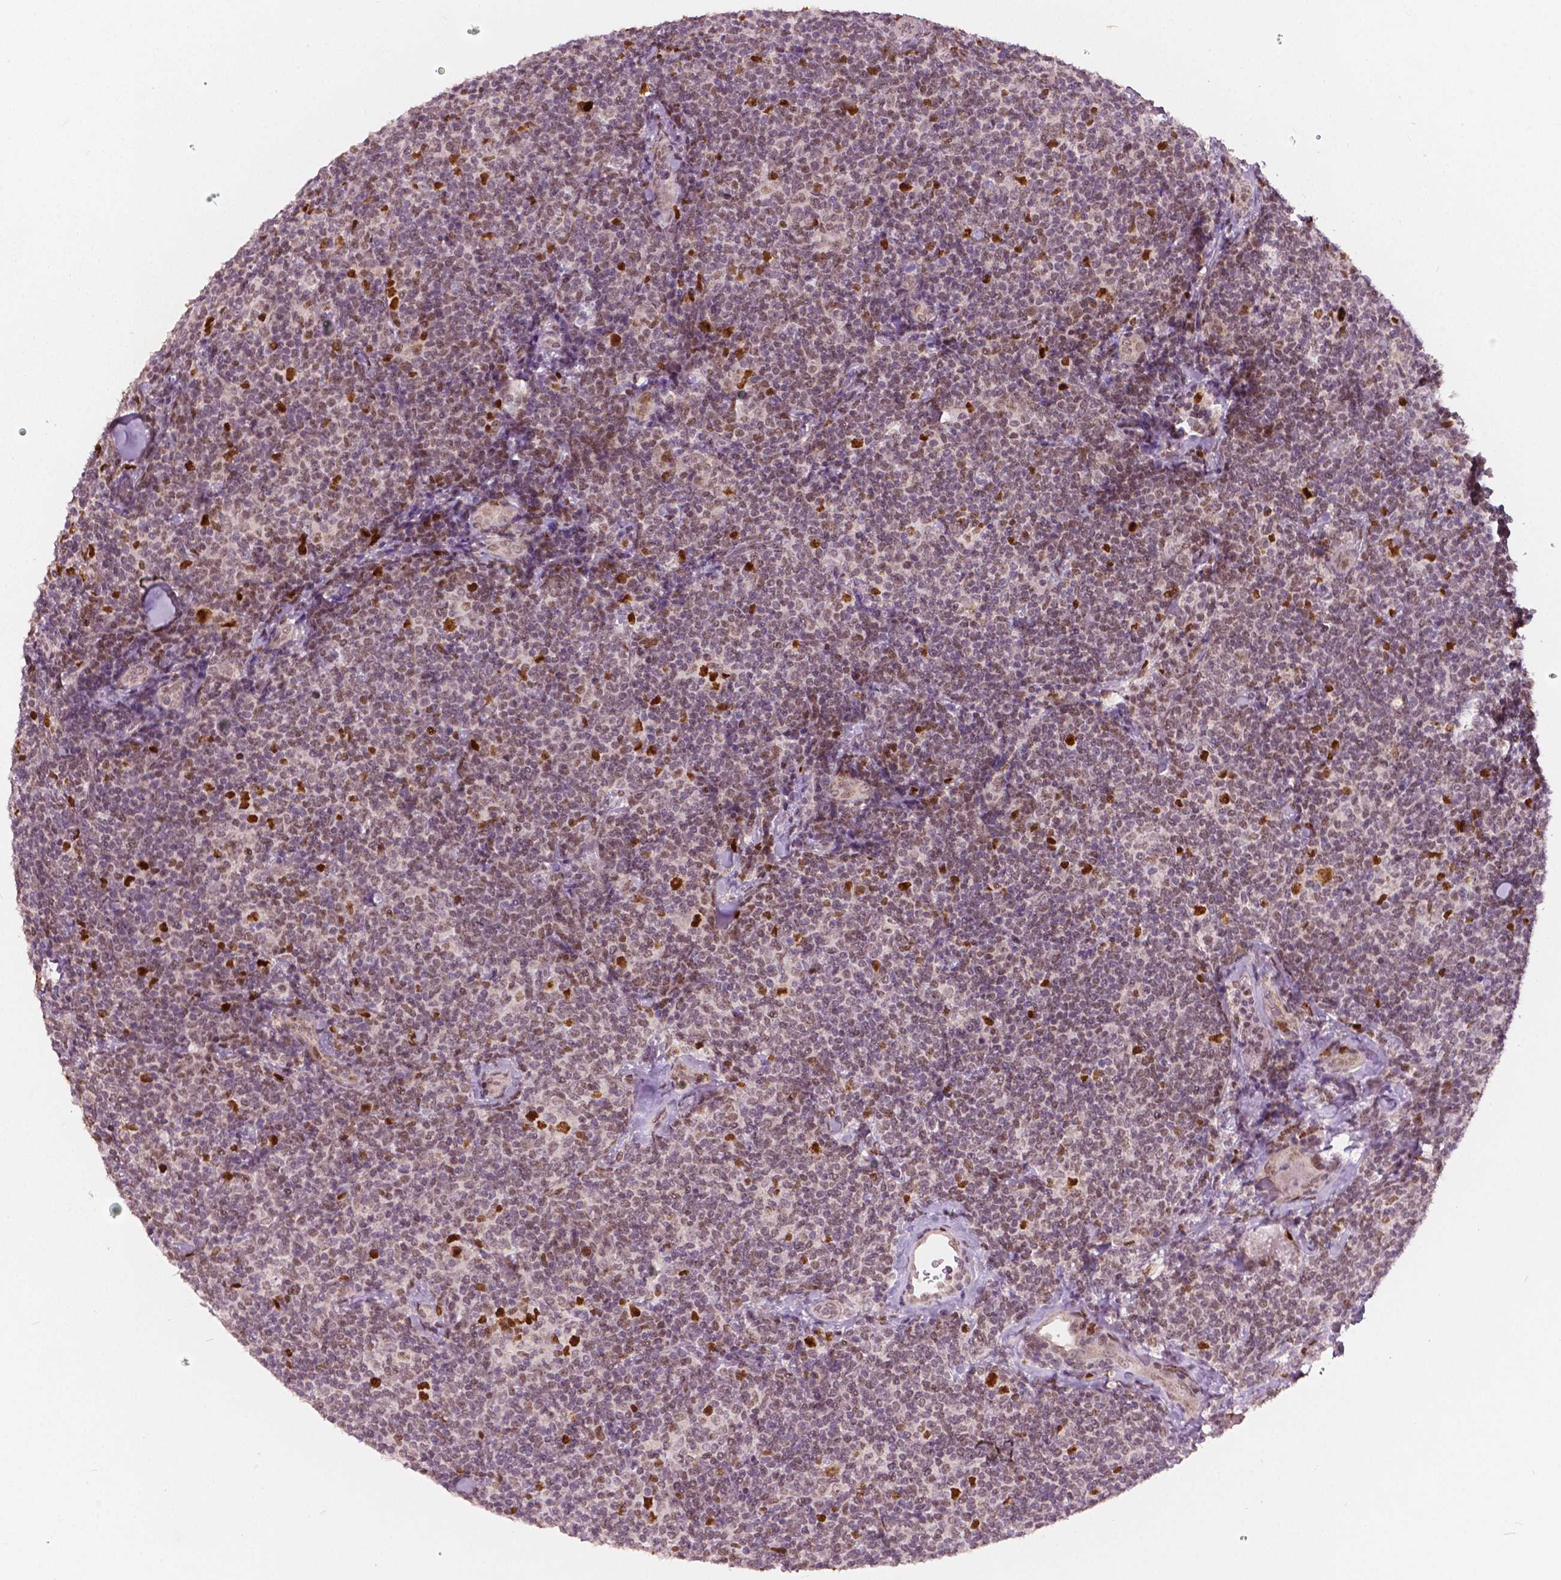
{"staining": {"intensity": "strong", "quantity": "<25%", "location": "nuclear"}, "tissue": "lymphoma", "cell_type": "Tumor cells", "image_type": "cancer", "snomed": [{"axis": "morphology", "description": "Malignant lymphoma, non-Hodgkin's type, Low grade"}, {"axis": "topography", "description": "Lymph node"}], "caption": "A micrograph showing strong nuclear positivity in approximately <25% of tumor cells in lymphoma, as visualized by brown immunohistochemical staining.", "gene": "NSD2", "patient": {"sex": "female", "age": 56}}